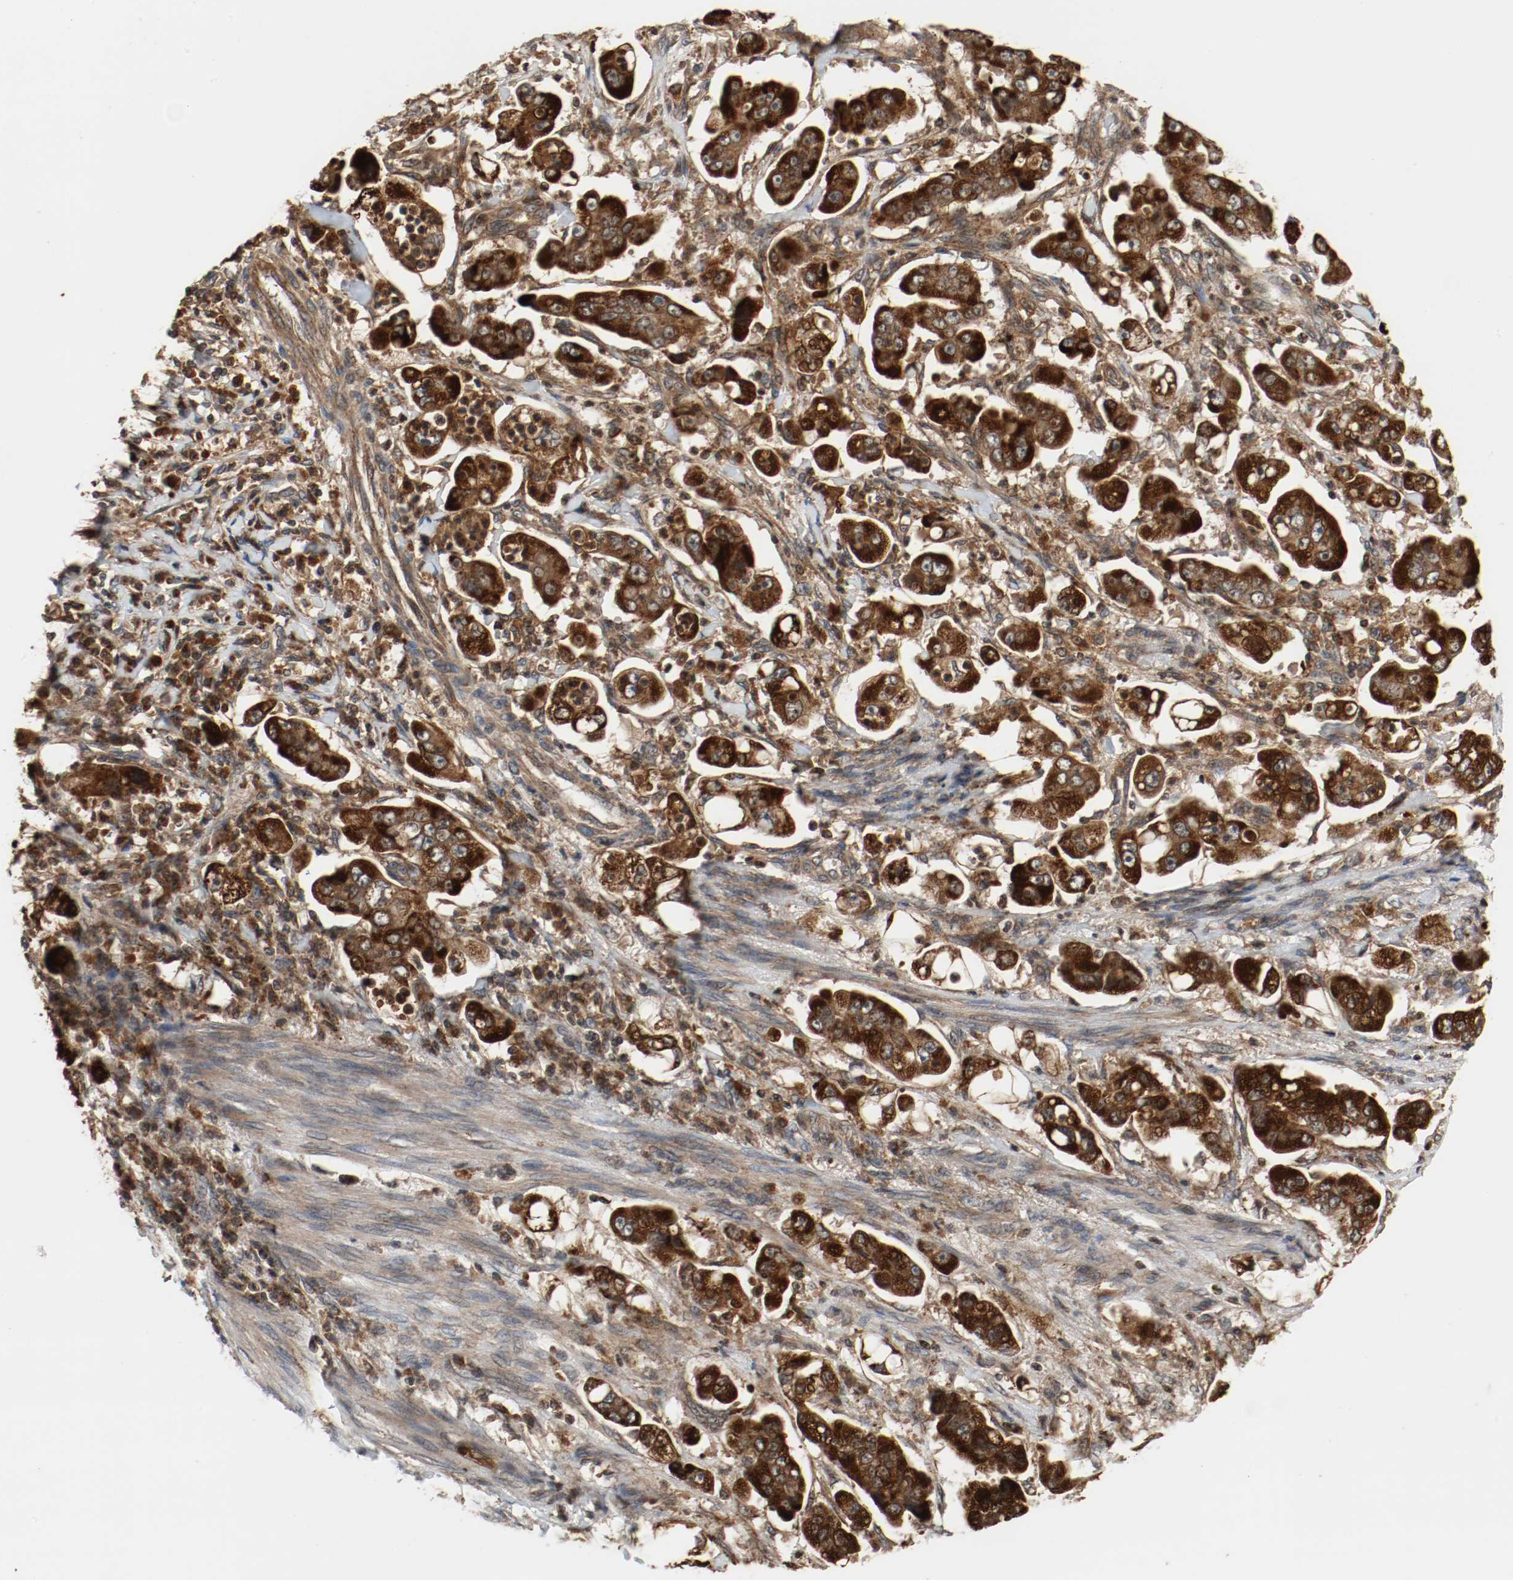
{"staining": {"intensity": "strong", "quantity": ">75%", "location": "cytoplasmic/membranous"}, "tissue": "stomach cancer", "cell_type": "Tumor cells", "image_type": "cancer", "snomed": [{"axis": "morphology", "description": "Adenocarcinoma, NOS"}, {"axis": "topography", "description": "Stomach"}], "caption": "Protein expression by immunohistochemistry (IHC) displays strong cytoplasmic/membranous expression in approximately >75% of tumor cells in adenocarcinoma (stomach).", "gene": "LAMP2", "patient": {"sex": "male", "age": 62}}